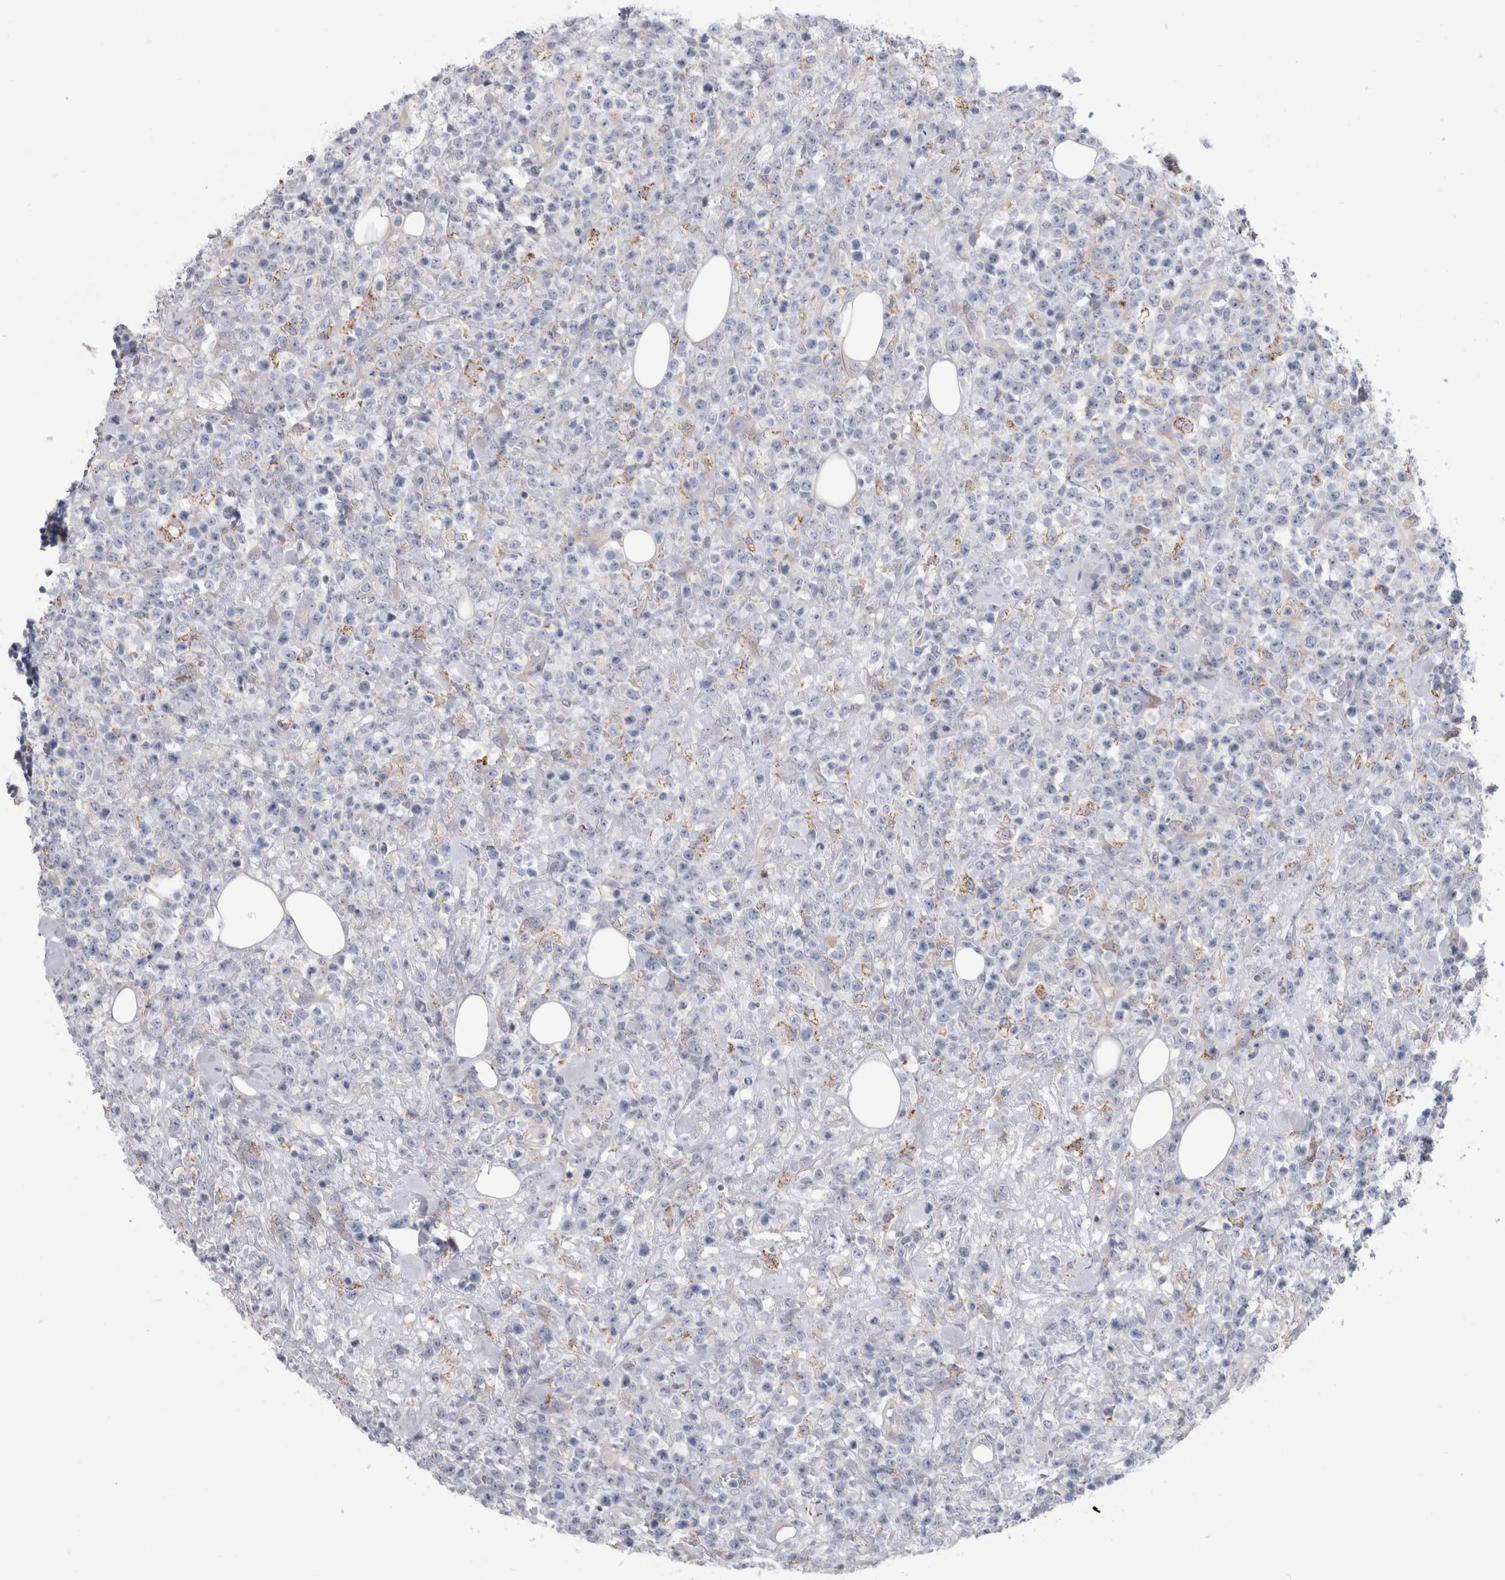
{"staining": {"intensity": "moderate", "quantity": "<25%", "location": "cytoplasmic/membranous"}, "tissue": "lymphoma", "cell_type": "Tumor cells", "image_type": "cancer", "snomed": [{"axis": "morphology", "description": "Malignant lymphoma, non-Hodgkin's type, High grade"}, {"axis": "topography", "description": "Colon"}], "caption": "Malignant lymphoma, non-Hodgkin's type (high-grade) stained for a protein displays moderate cytoplasmic/membranous positivity in tumor cells.", "gene": "GATM", "patient": {"sex": "female", "age": 53}}